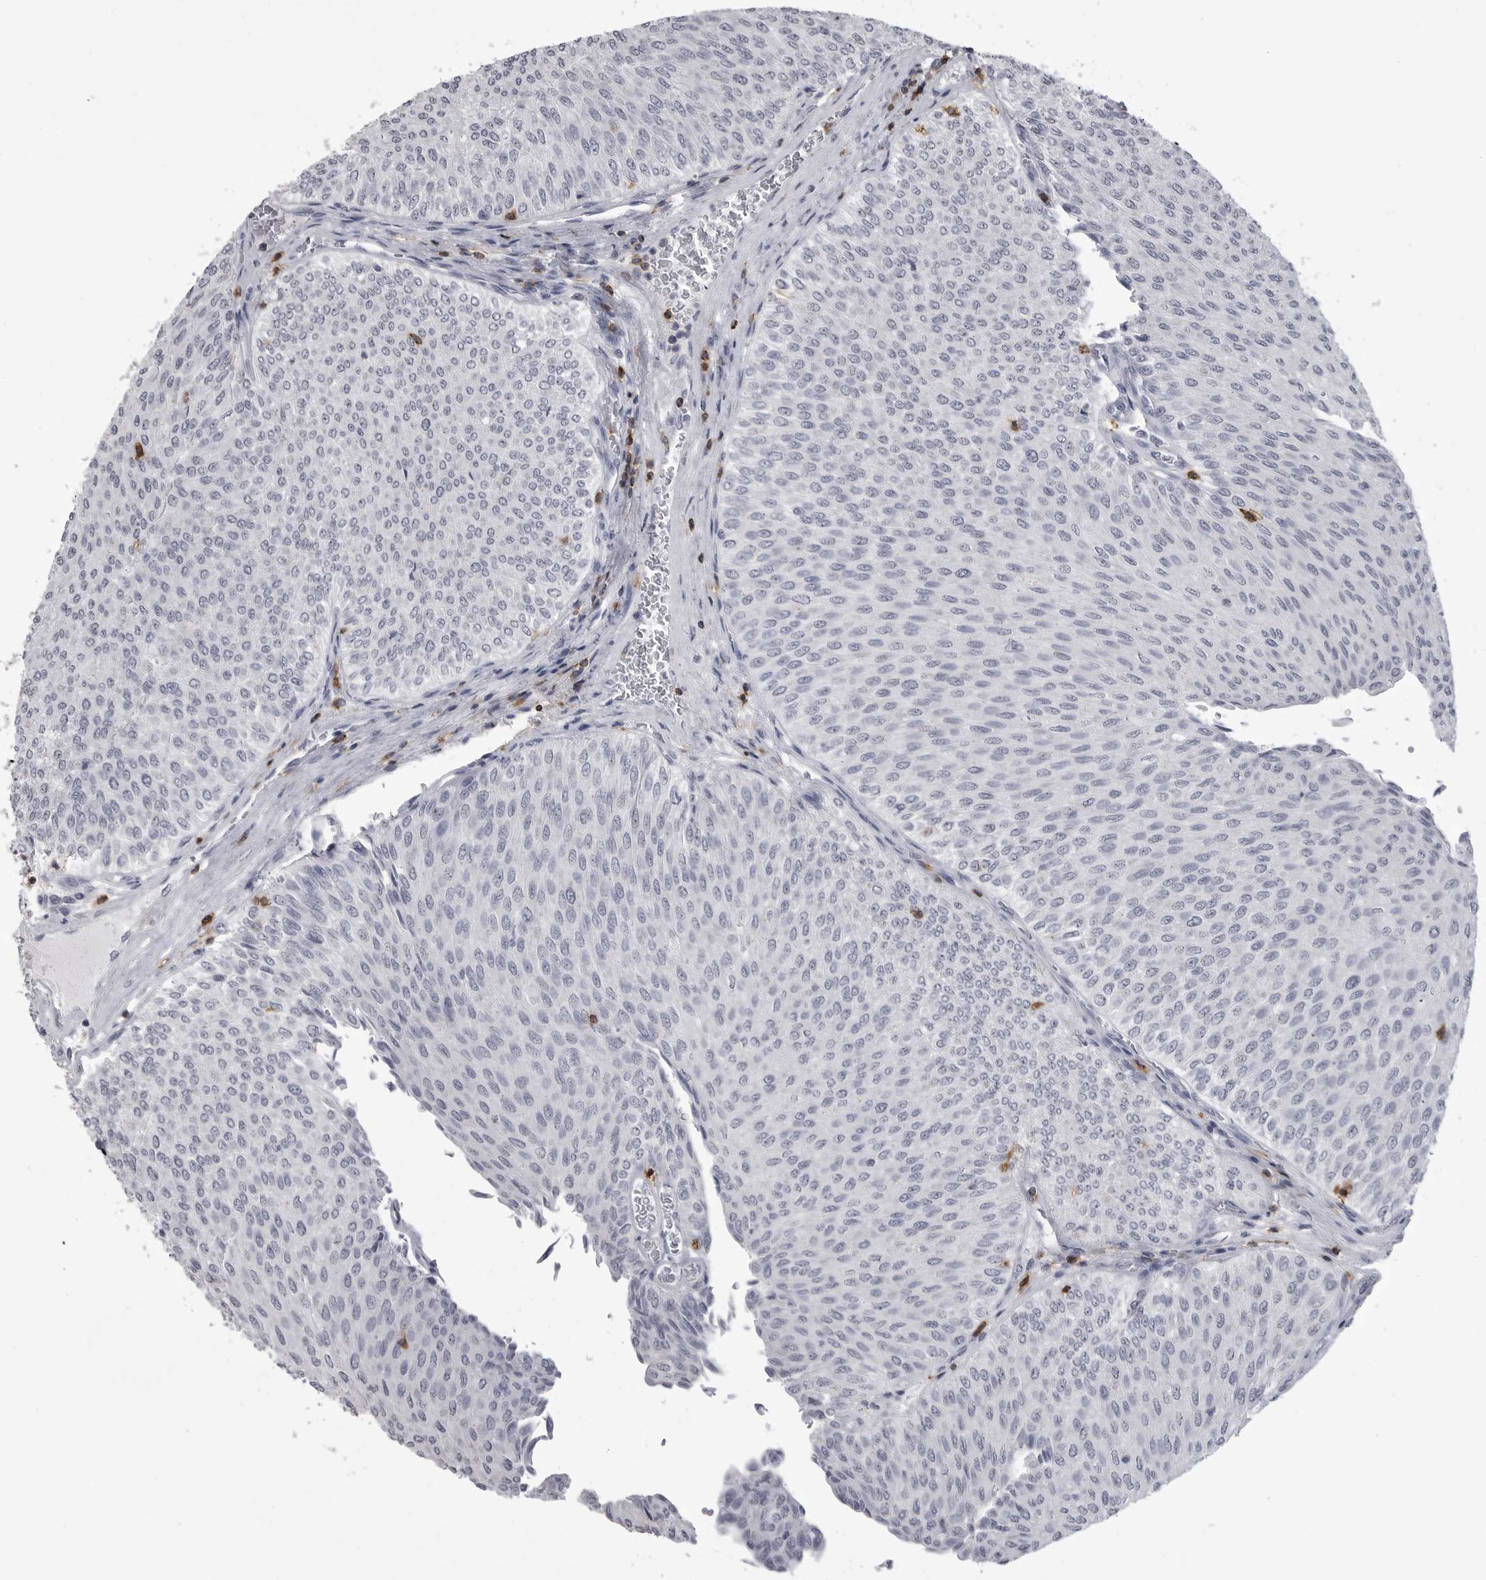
{"staining": {"intensity": "negative", "quantity": "none", "location": "none"}, "tissue": "urothelial cancer", "cell_type": "Tumor cells", "image_type": "cancer", "snomed": [{"axis": "morphology", "description": "Urothelial carcinoma, Low grade"}, {"axis": "topography", "description": "Urinary bladder"}], "caption": "An image of human low-grade urothelial carcinoma is negative for staining in tumor cells.", "gene": "ITGAL", "patient": {"sex": "male", "age": 78}}